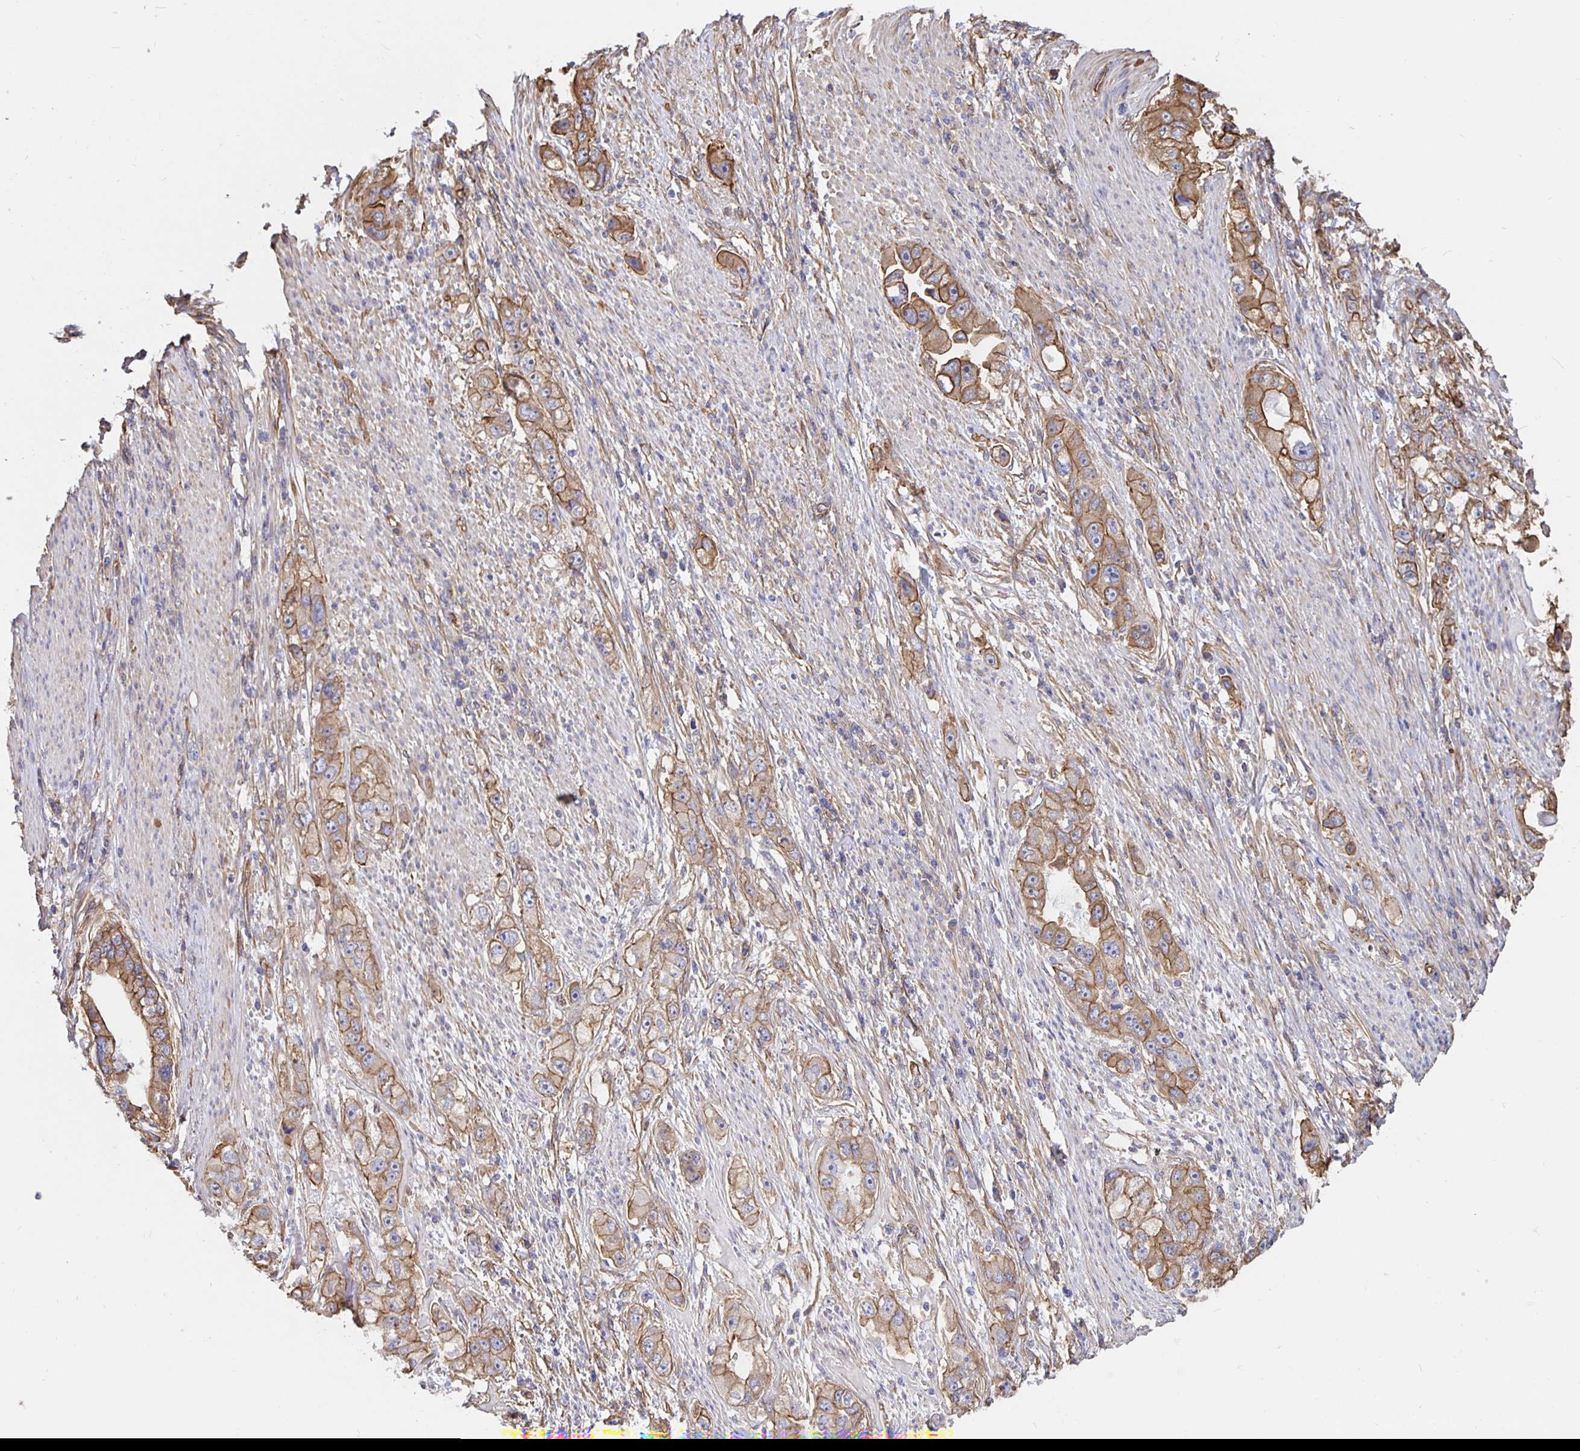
{"staining": {"intensity": "moderate", "quantity": ">75%", "location": "cytoplasmic/membranous"}, "tissue": "stomach cancer", "cell_type": "Tumor cells", "image_type": "cancer", "snomed": [{"axis": "morphology", "description": "Adenocarcinoma, NOS"}, {"axis": "topography", "description": "Stomach, lower"}], "caption": "This micrograph displays stomach cancer (adenocarcinoma) stained with IHC to label a protein in brown. The cytoplasmic/membranous of tumor cells show moderate positivity for the protein. Nuclei are counter-stained blue.", "gene": "ARHGEF39", "patient": {"sex": "female", "age": 93}}